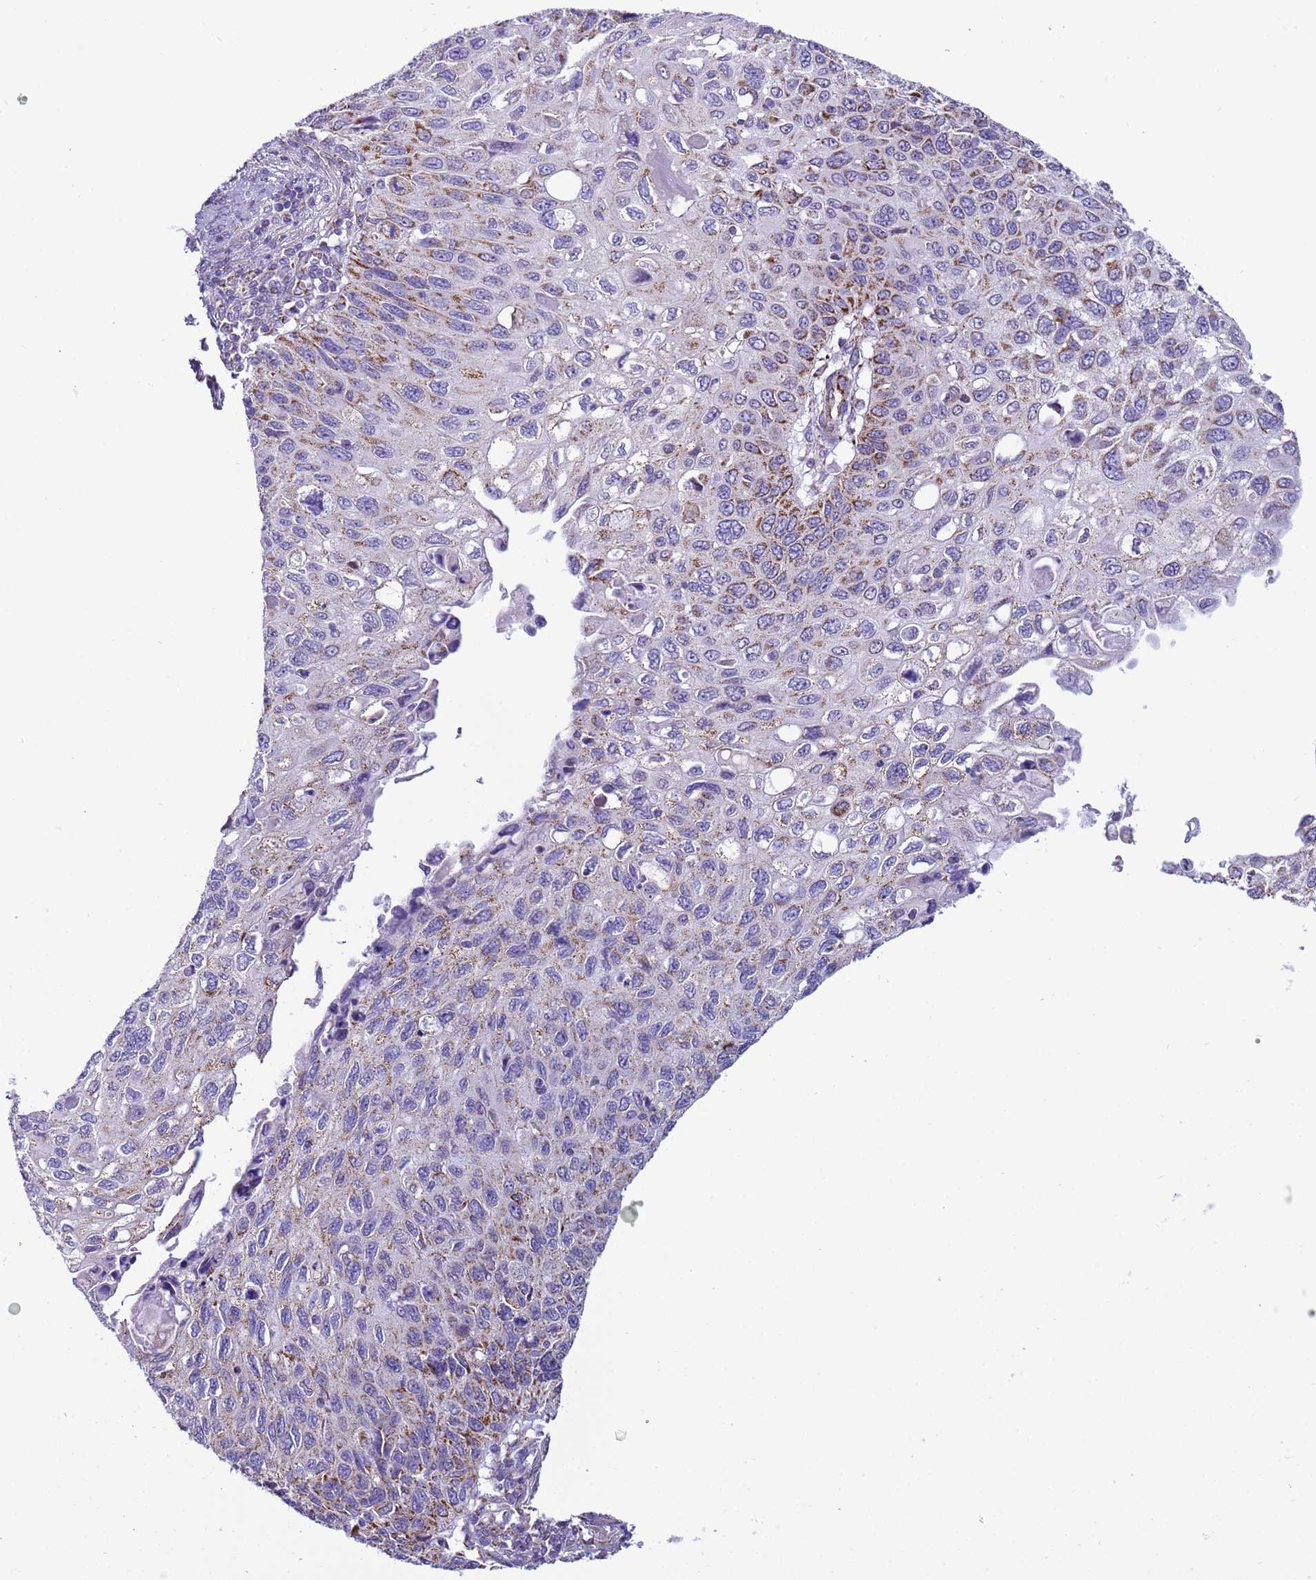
{"staining": {"intensity": "moderate", "quantity": "25%-75%", "location": "cytoplasmic/membranous"}, "tissue": "cervical cancer", "cell_type": "Tumor cells", "image_type": "cancer", "snomed": [{"axis": "morphology", "description": "Squamous cell carcinoma, NOS"}, {"axis": "topography", "description": "Cervix"}], "caption": "Moderate cytoplasmic/membranous expression for a protein is identified in approximately 25%-75% of tumor cells of cervical squamous cell carcinoma using IHC.", "gene": "NCALD", "patient": {"sex": "female", "age": 70}}